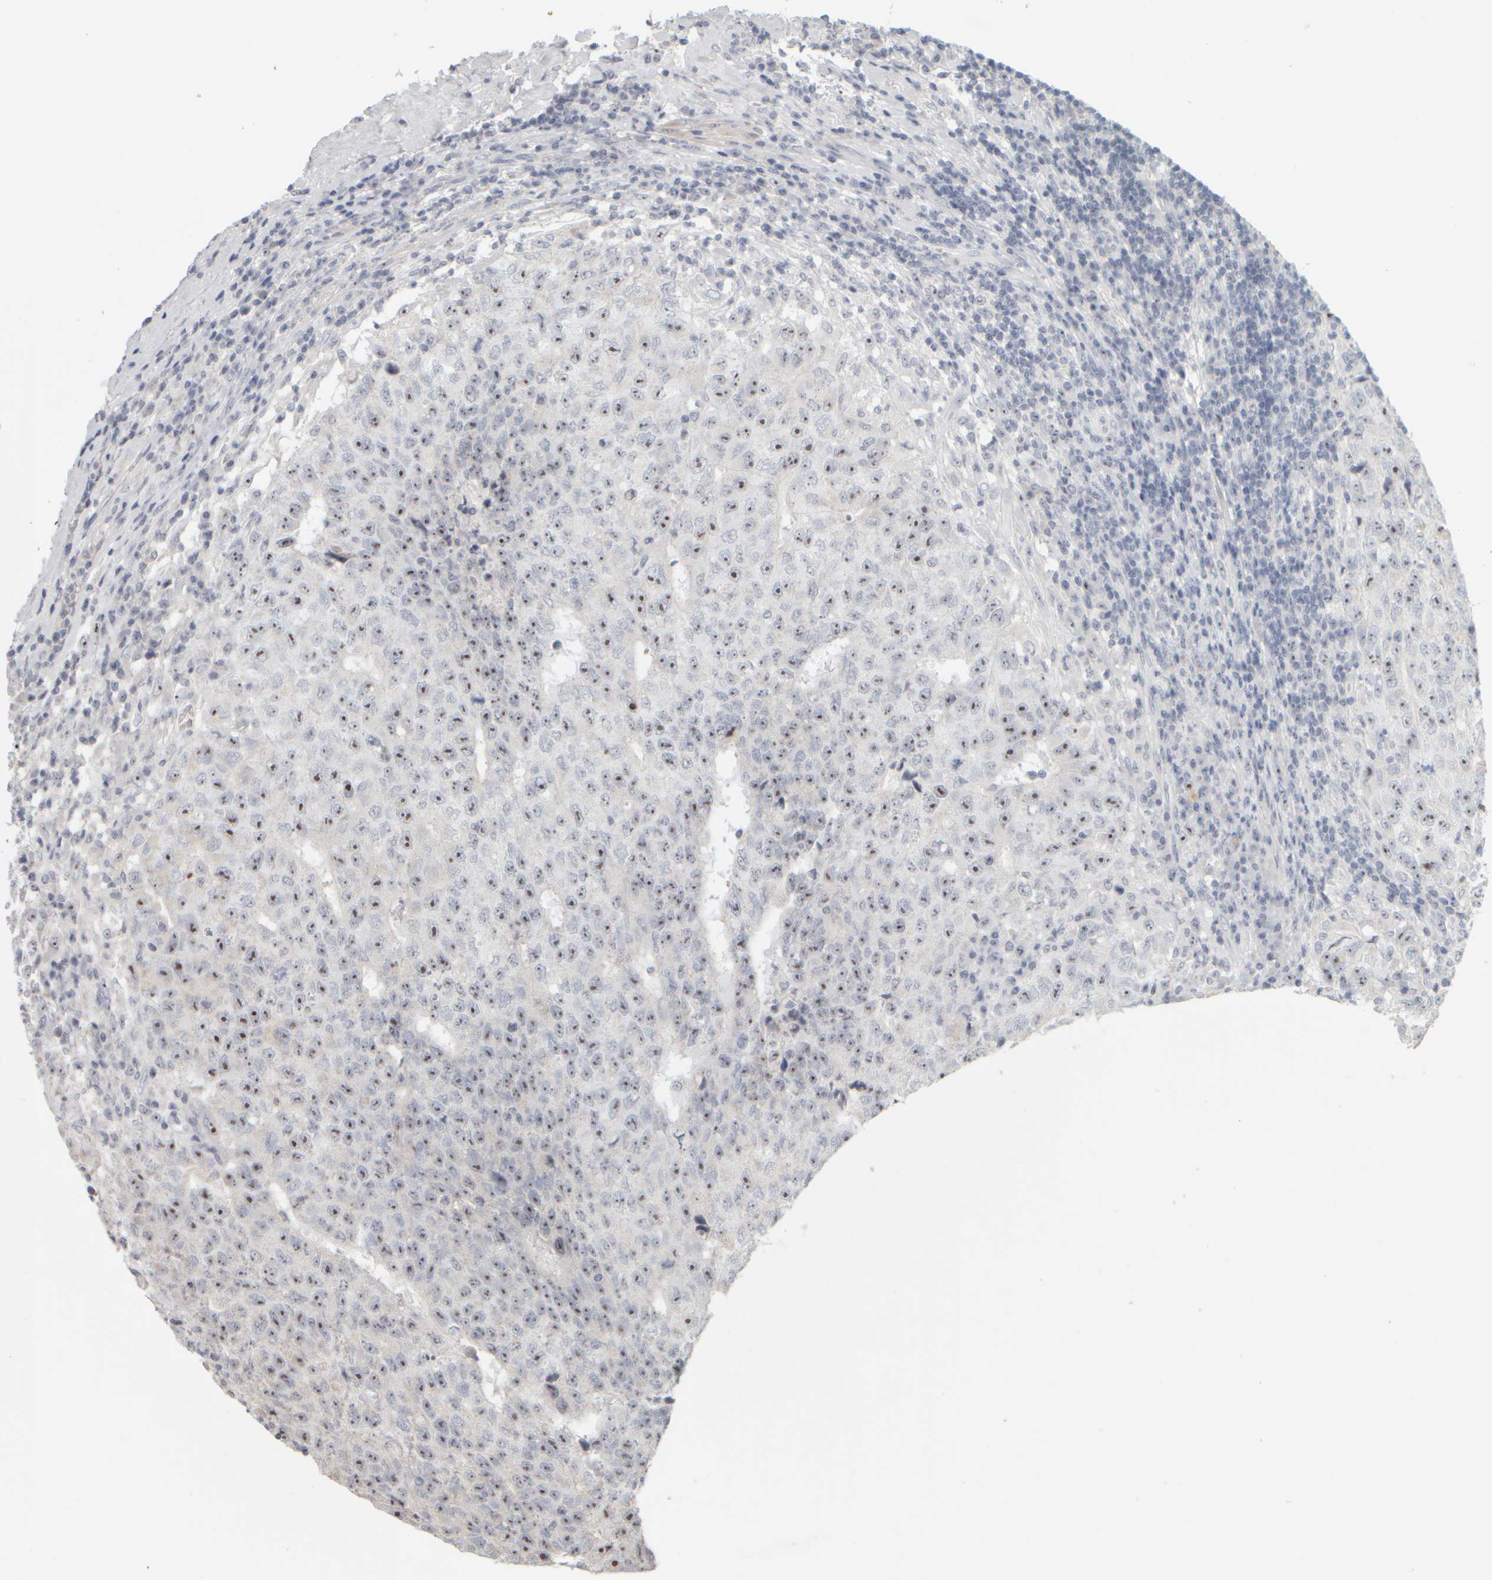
{"staining": {"intensity": "strong", "quantity": ">75%", "location": "nuclear"}, "tissue": "testis cancer", "cell_type": "Tumor cells", "image_type": "cancer", "snomed": [{"axis": "morphology", "description": "Necrosis, NOS"}, {"axis": "morphology", "description": "Carcinoma, Embryonal, NOS"}, {"axis": "topography", "description": "Testis"}], "caption": "About >75% of tumor cells in testis embryonal carcinoma display strong nuclear protein expression as visualized by brown immunohistochemical staining.", "gene": "DCXR", "patient": {"sex": "male", "age": 19}}